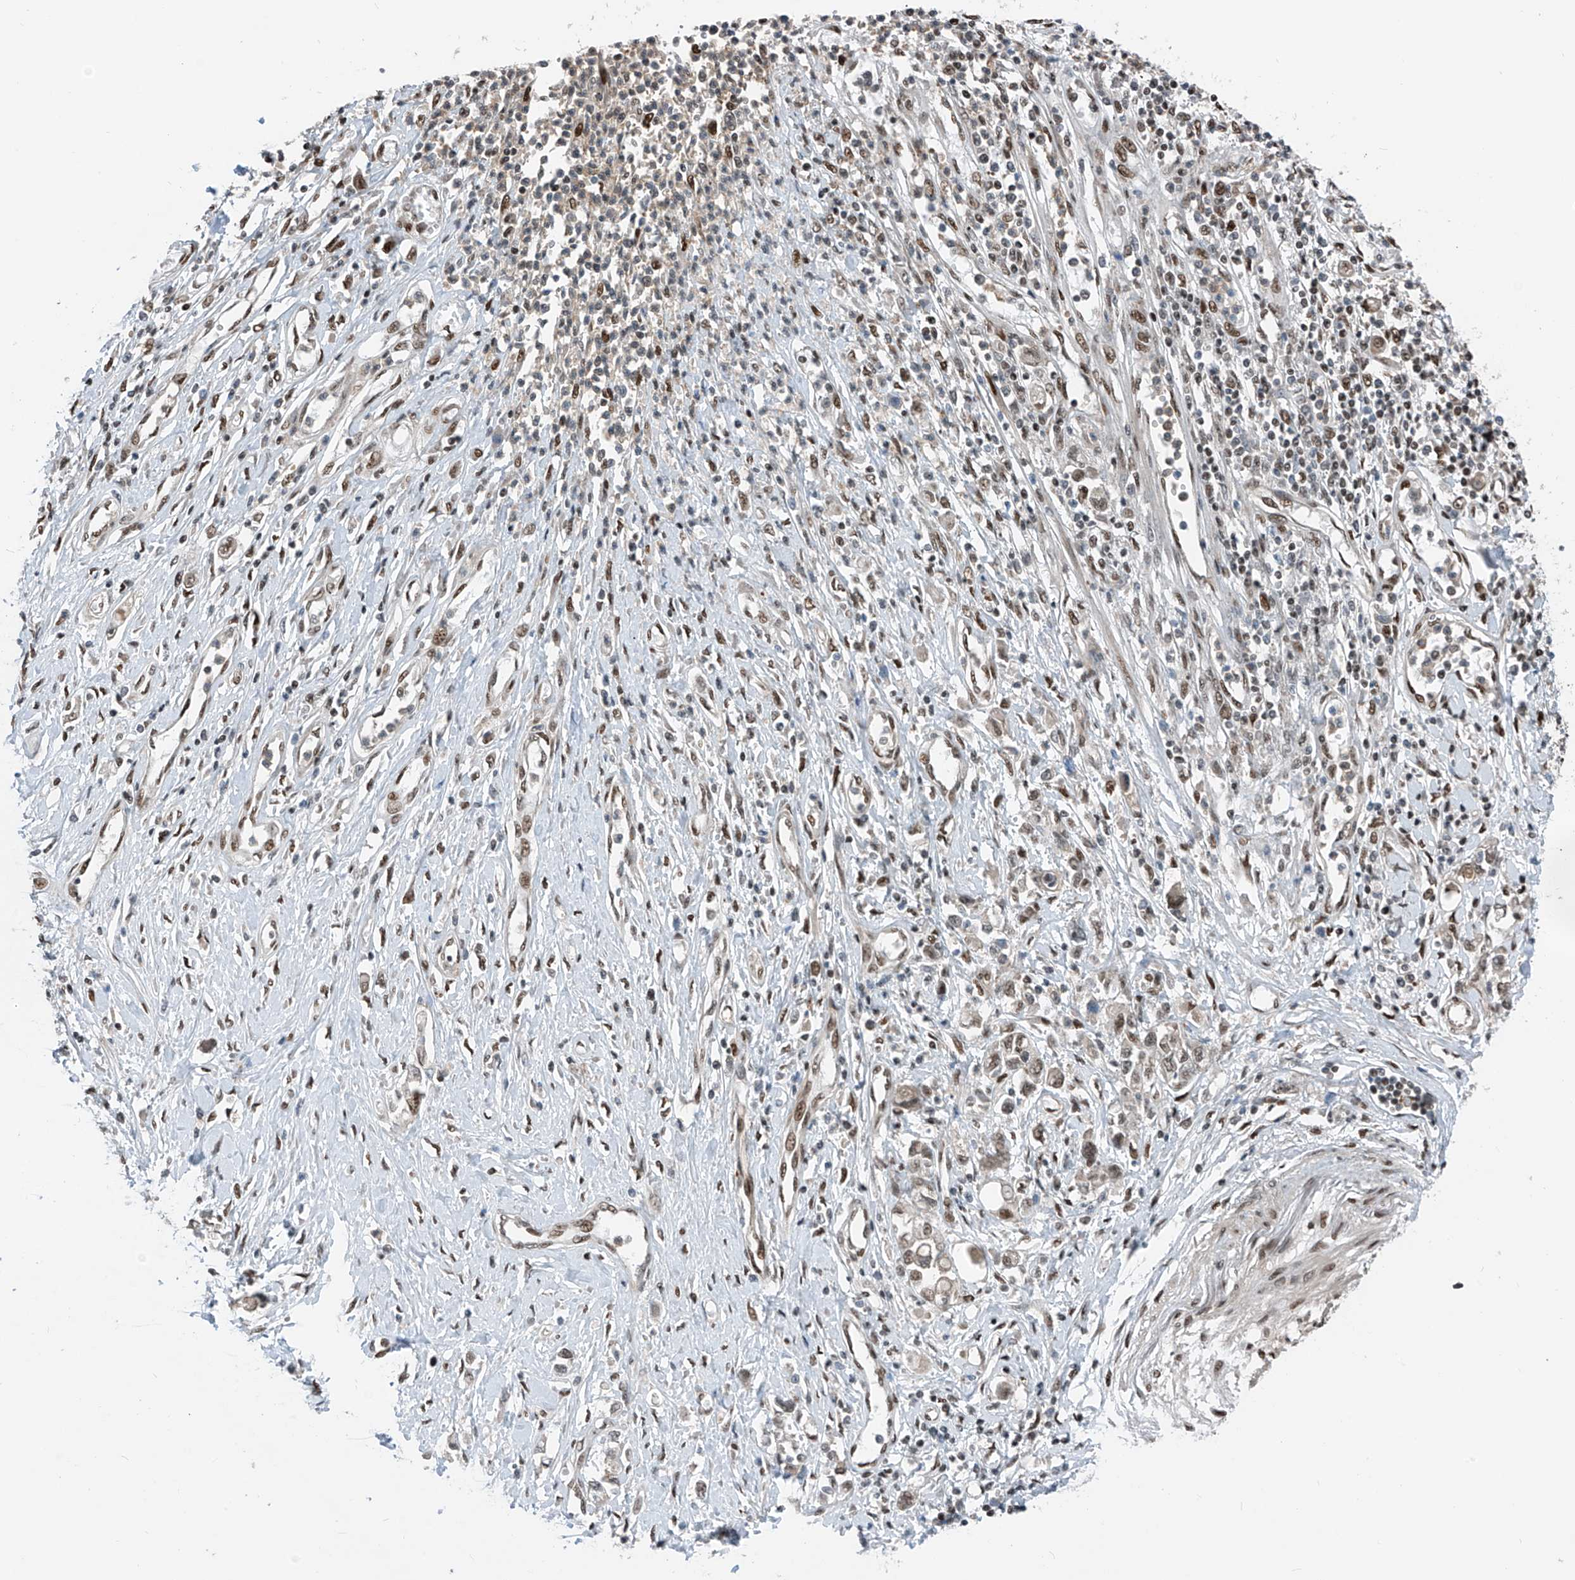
{"staining": {"intensity": "moderate", "quantity": "<25%", "location": "nuclear"}, "tissue": "stomach cancer", "cell_type": "Tumor cells", "image_type": "cancer", "snomed": [{"axis": "morphology", "description": "Adenocarcinoma, NOS"}, {"axis": "topography", "description": "Stomach"}], "caption": "There is low levels of moderate nuclear staining in tumor cells of stomach cancer, as demonstrated by immunohistochemical staining (brown color).", "gene": "RBP7", "patient": {"sex": "female", "age": 76}}